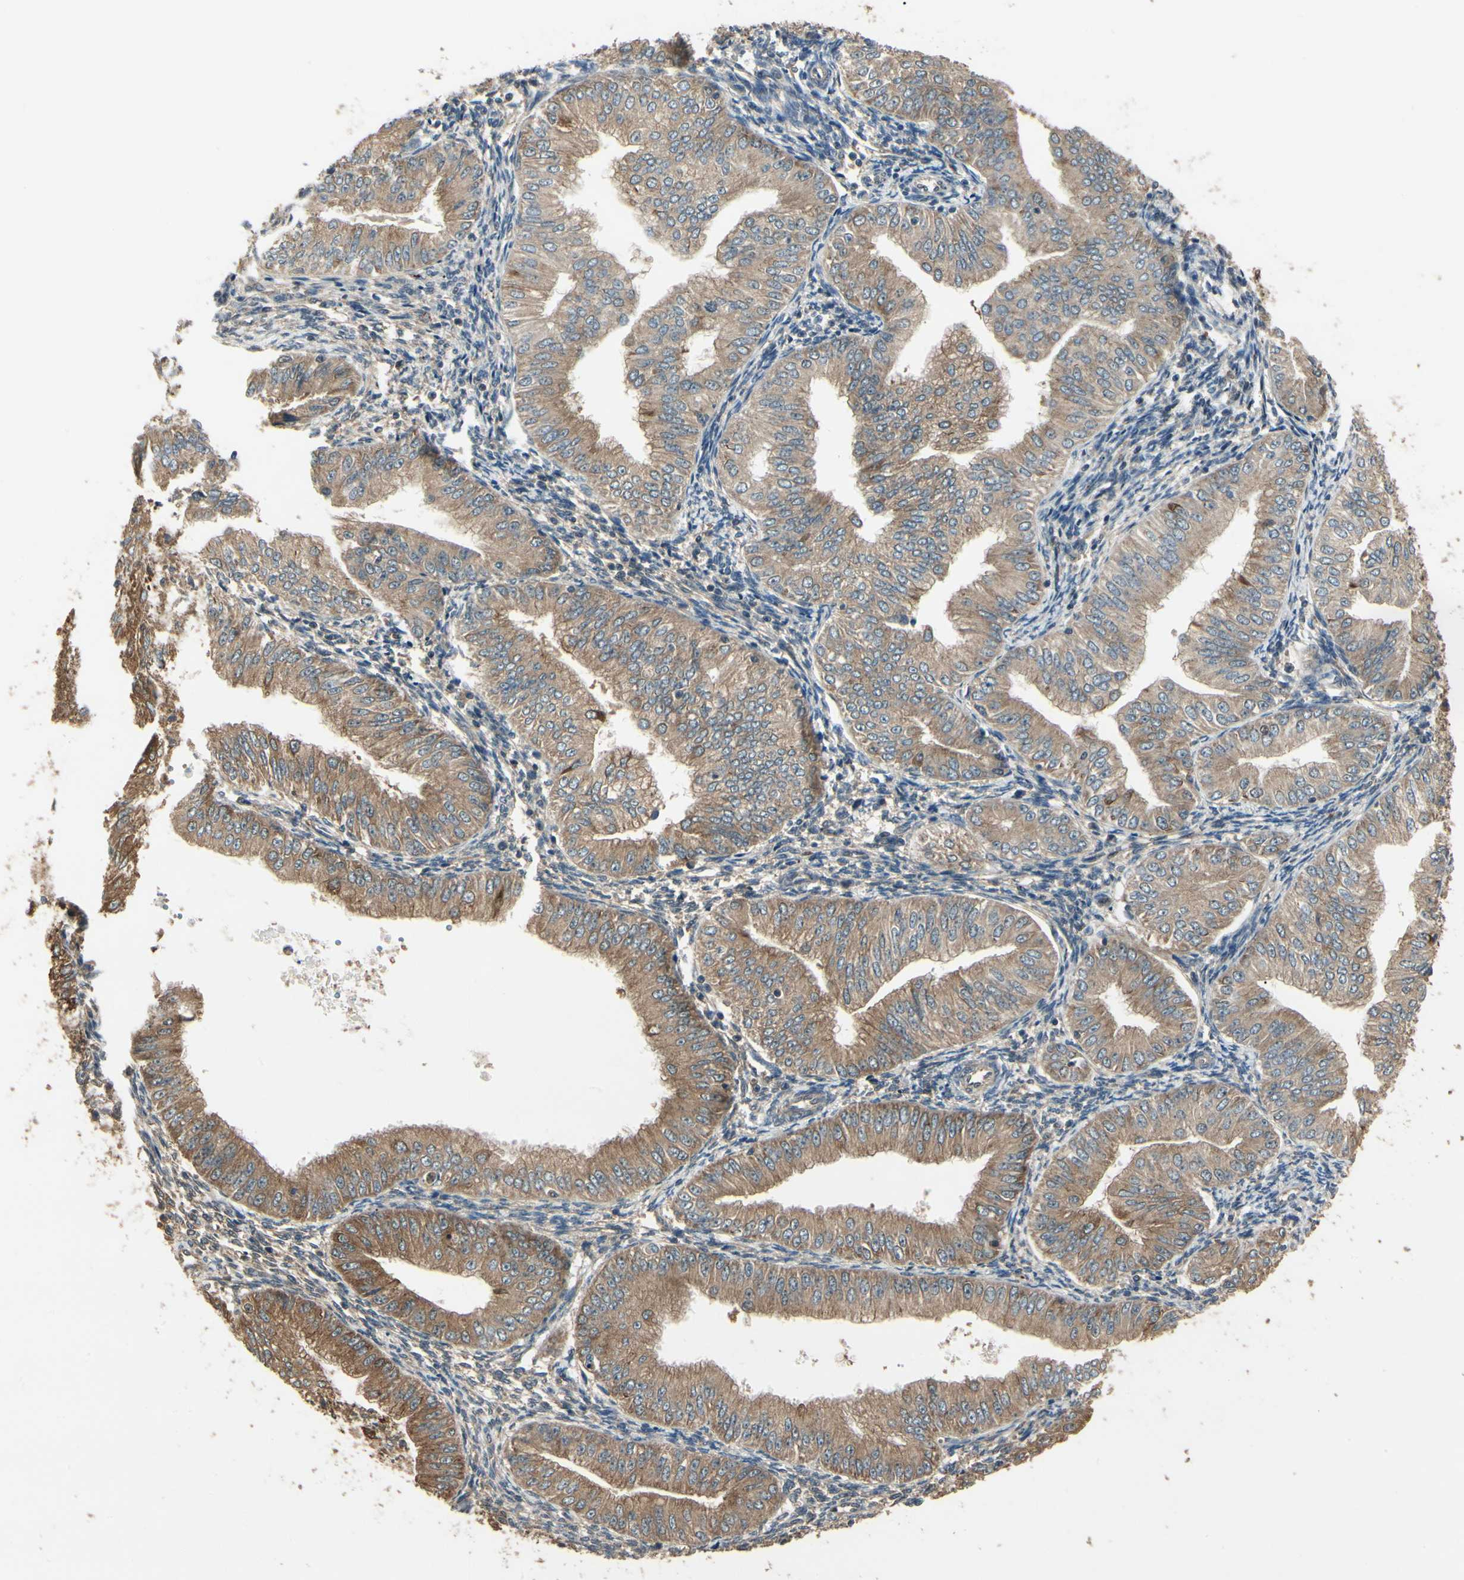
{"staining": {"intensity": "moderate", "quantity": ">75%", "location": "cytoplasmic/membranous"}, "tissue": "endometrial cancer", "cell_type": "Tumor cells", "image_type": "cancer", "snomed": [{"axis": "morphology", "description": "Normal tissue, NOS"}, {"axis": "morphology", "description": "Adenocarcinoma, NOS"}, {"axis": "topography", "description": "Endometrium"}], "caption": "Tumor cells exhibit medium levels of moderate cytoplasmic/membranous positivity in about >75% of cells in human endometrial cancer (adenocarcinoma). (Brightfield microscopy of DAB IHC at high magnification).", "gene": "CCT7", "patient": {"sex": "female", "age": 53}}